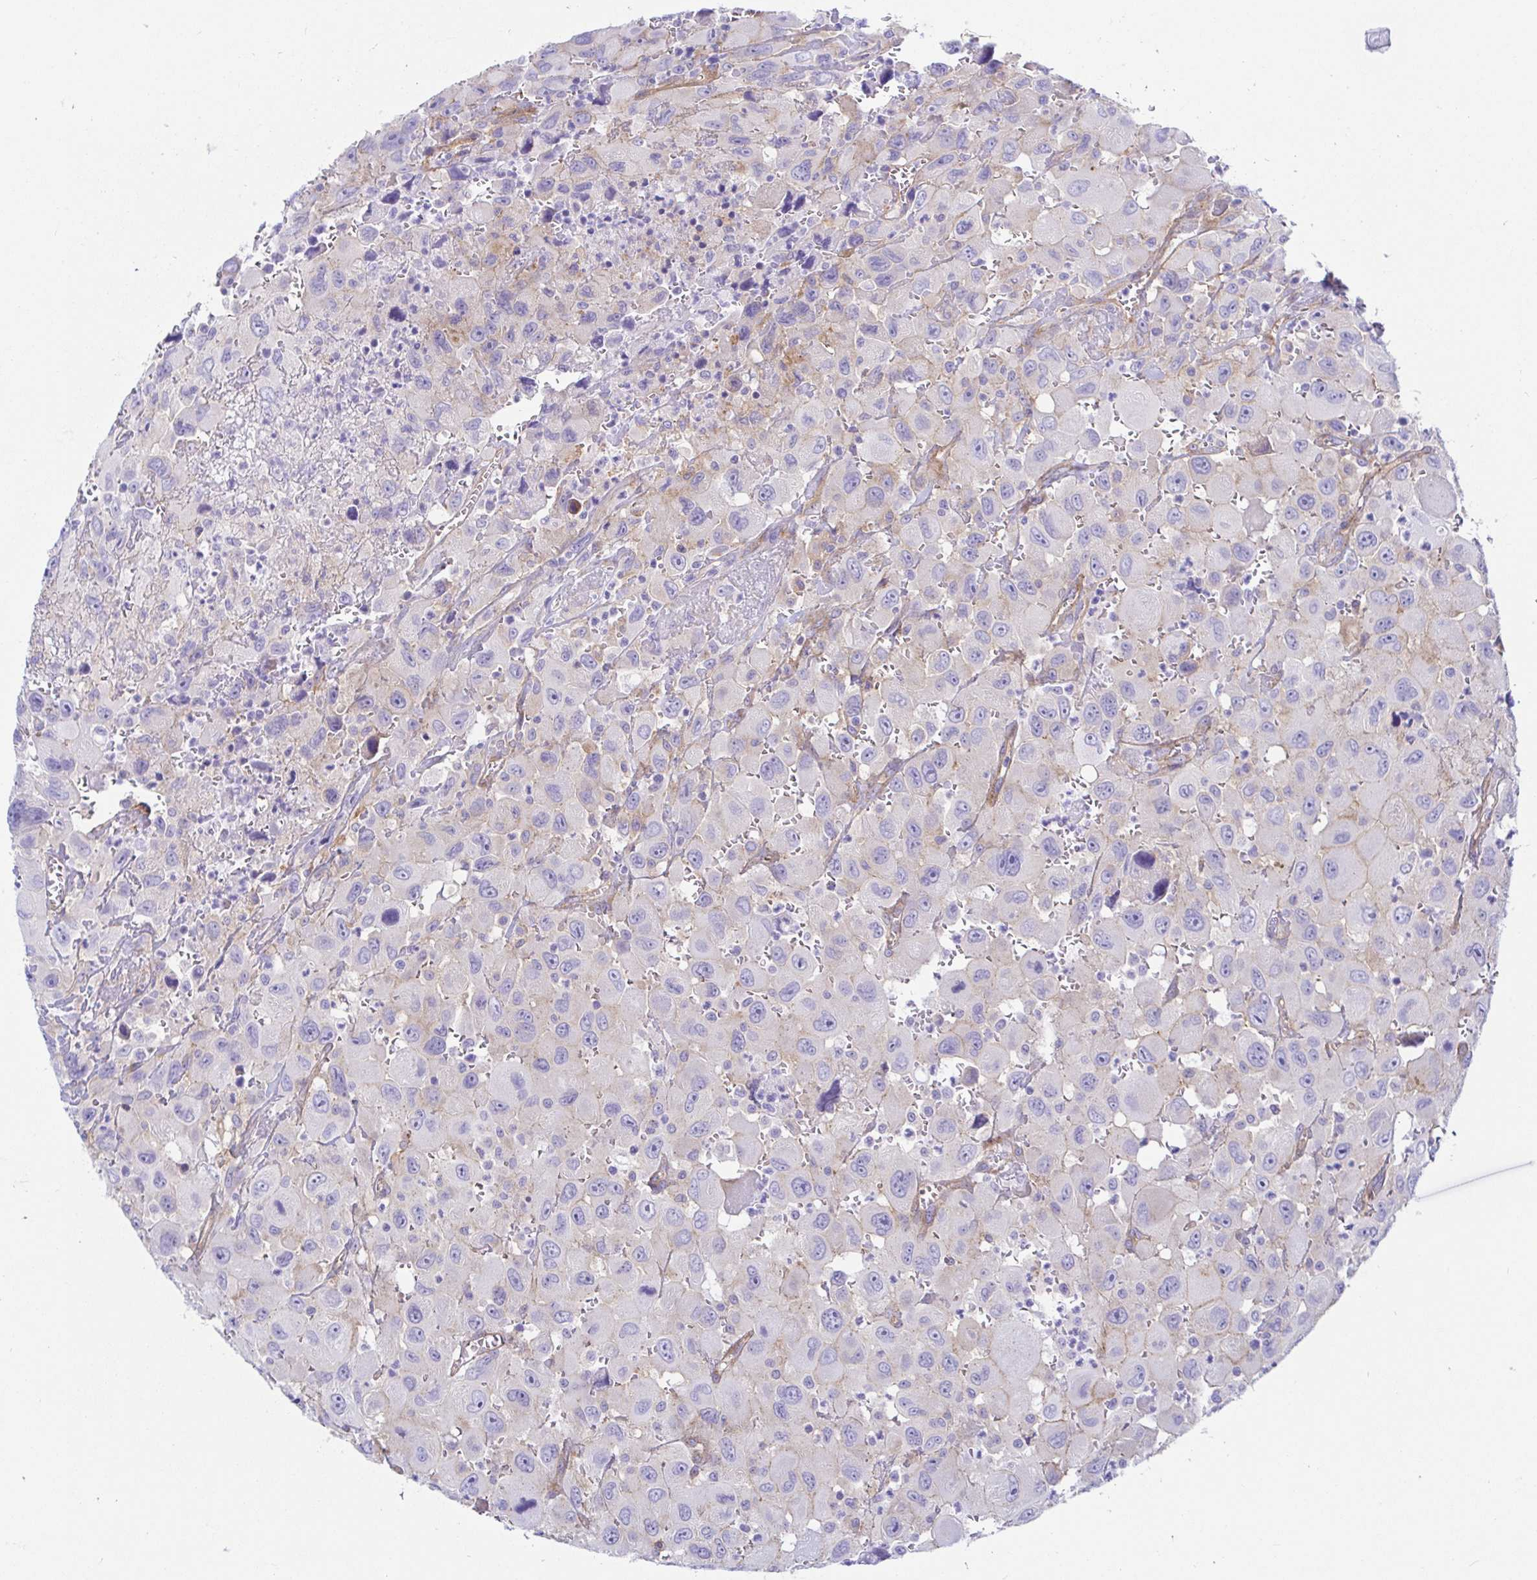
{"staining": {"intensity": "negative", "quantity": "none", "location": "none"}, "tissue": "head and neck cancer", "cell_type": "Tumor cells", "image_type": "cancer", "snomed": [{"axis": "morphology", "description": "Squamous cell carcinoma, NOS"}, {"axis": "morphology", "description": "Squamous cell carcinoma, metastatic, NOS"}, {"axis": "topography", "description": "Oral tissue"}, {"axis": "topography", "description": "Head-Neck"}], "caption": "The image reveals no staining of tumor cells in head and neck cancer (metastatic squamous cell carcinoma).", "gene": "ARL4D", "patient": {"sex": "female", "age": 85}}